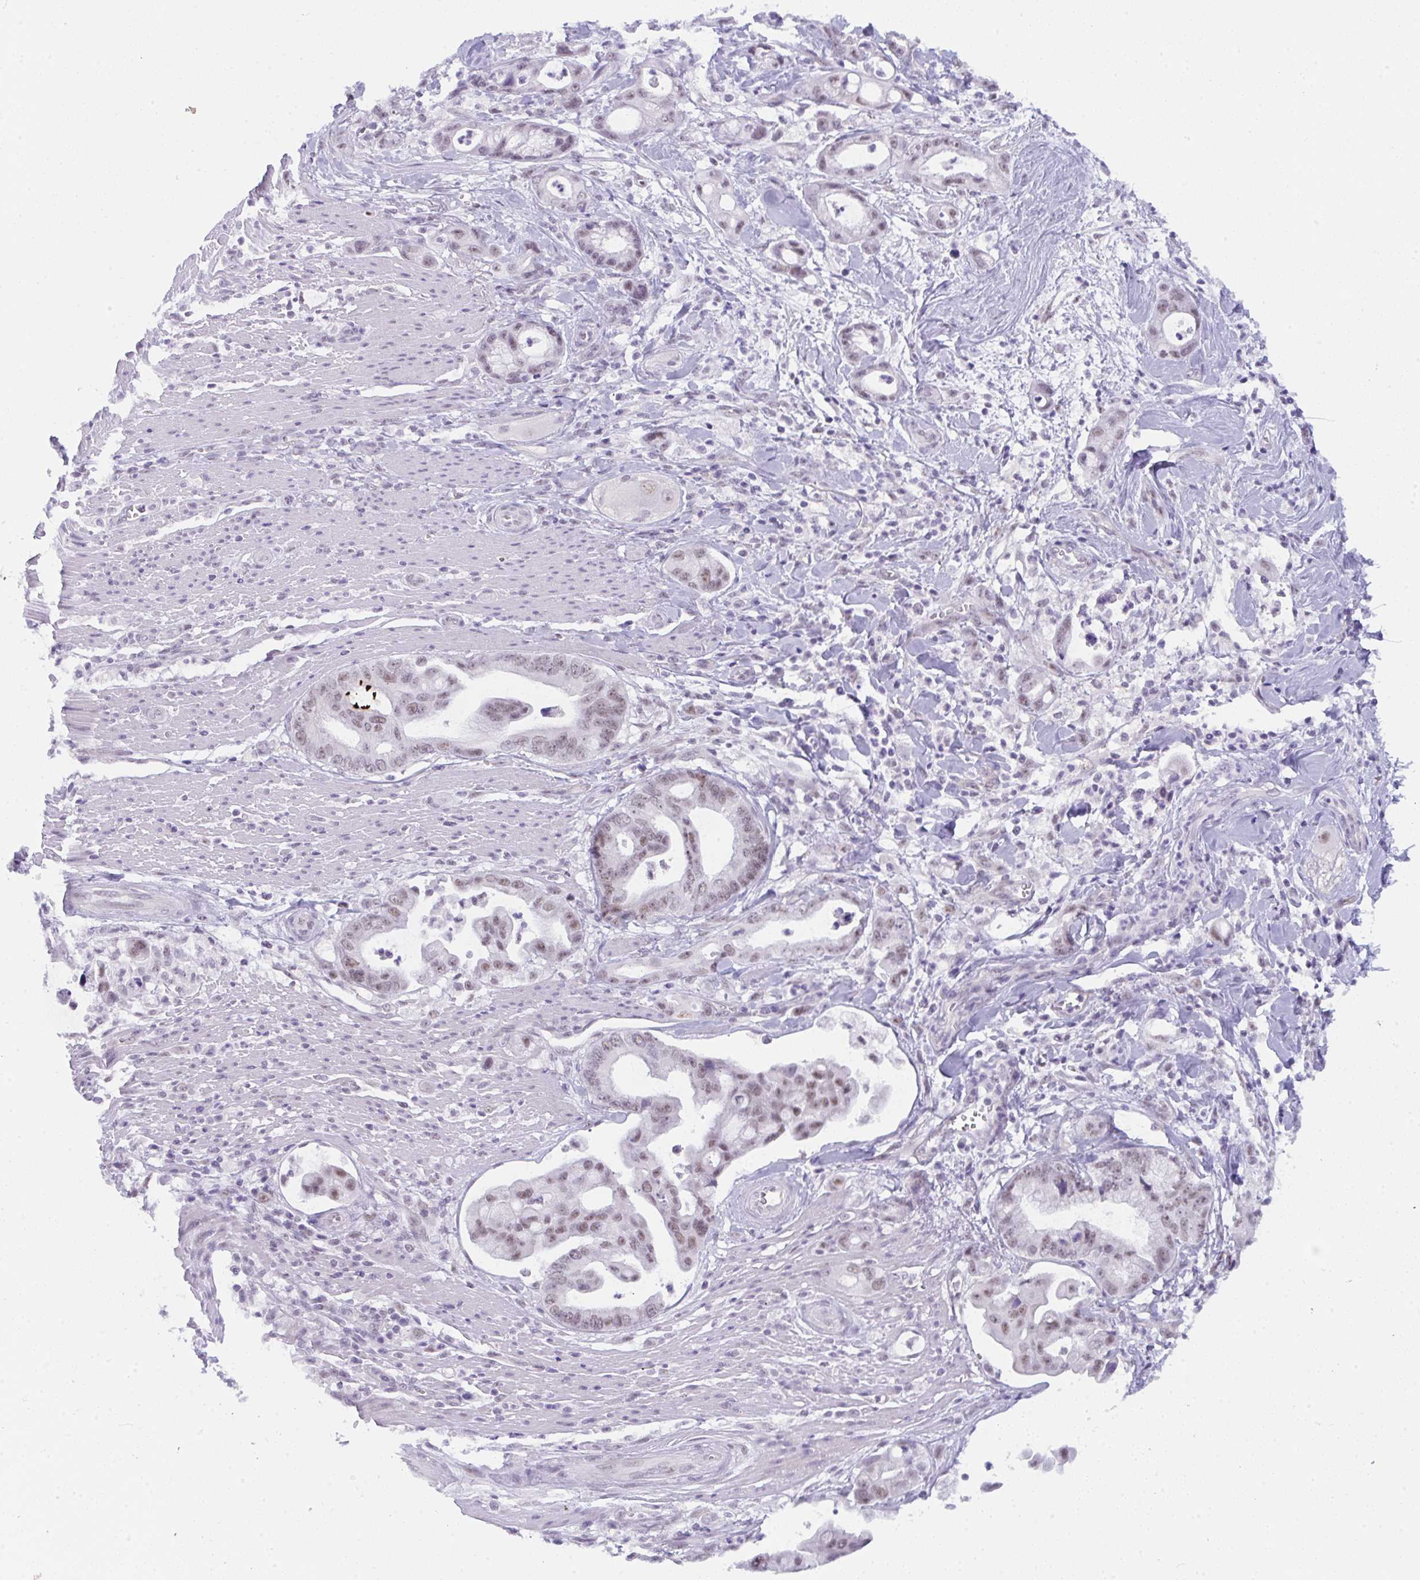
{"staining": {"intensity": "weak", "quantity": "25%-75%", "location": "nuclear"}, "tissue": "pancreatic cancer", "cell_type": "Tumor cells", "image_type": "cancer", "snomed": [{"axis": "morphology", "description": "Adenocarcinoma, NOS"}, {"axis": "topography", "description": "Pancreas"}], "caption": "This image exhibits immunohistochemistry (IHC) staining of adenocarcinoma (pancreatic), with low weak nuclear expression in approximately 25%-75% of tumor cells.", "gene": "CDK13", "patient": {"sex": "male", "age": 68}}